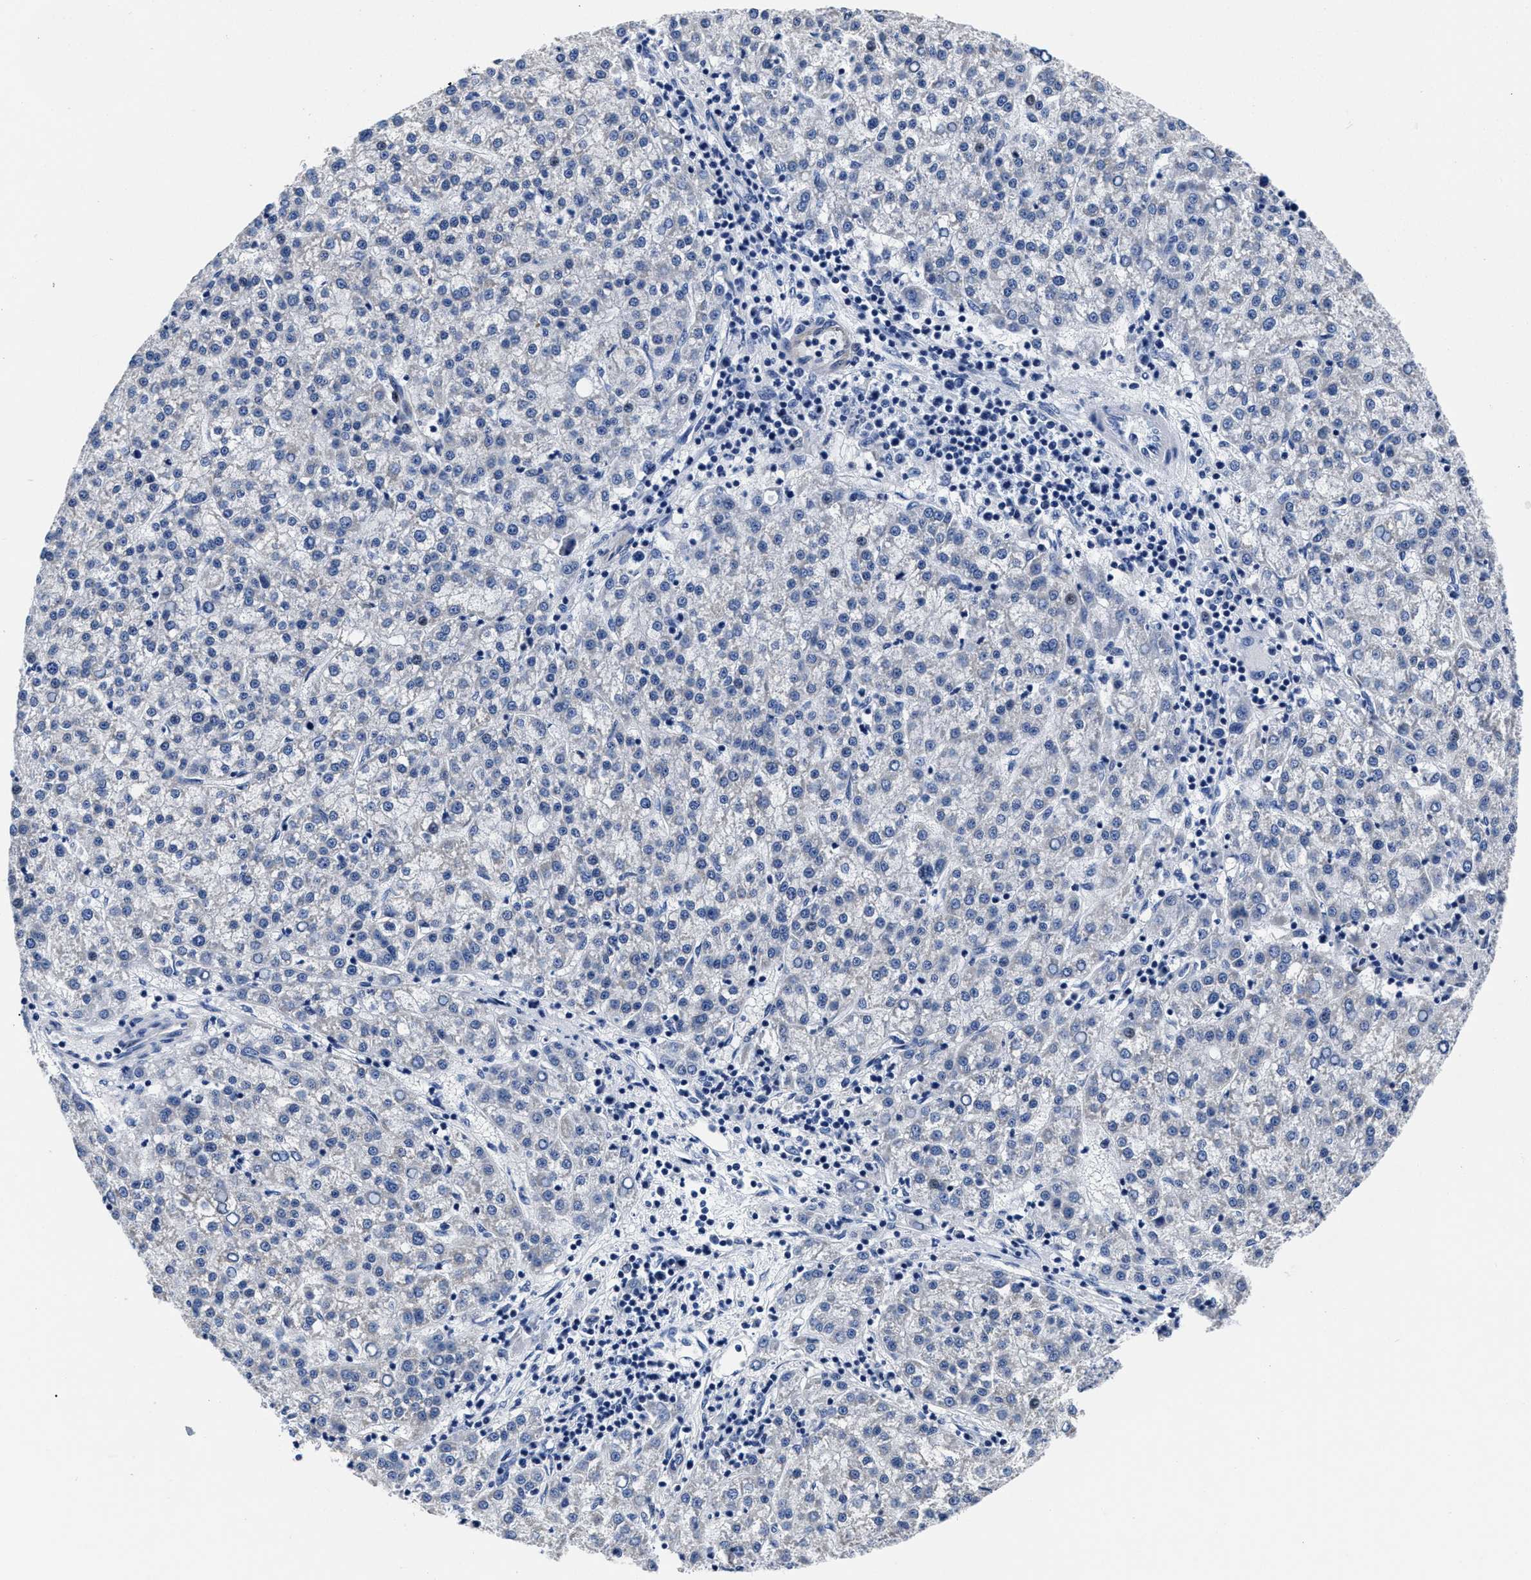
{"staining": {"intensity": "negative", "quantity": "none", "location": "none"}, "tissue": "liver cancer", "cell_type": "Tumor cells", "image_type": "cancer", "snomed": [{"axis": "morphology", "description": "Carcinoma, Hepatocellular, NOS"}, {"axis": "topography", "description": "Liver"}], "caption": "Tumor cells are negative for brown protein staining in liver cancer (hepatocellular carcinoma).", "gene": "SLC35F1", "patient": {"sex": "female", "age": 58}}